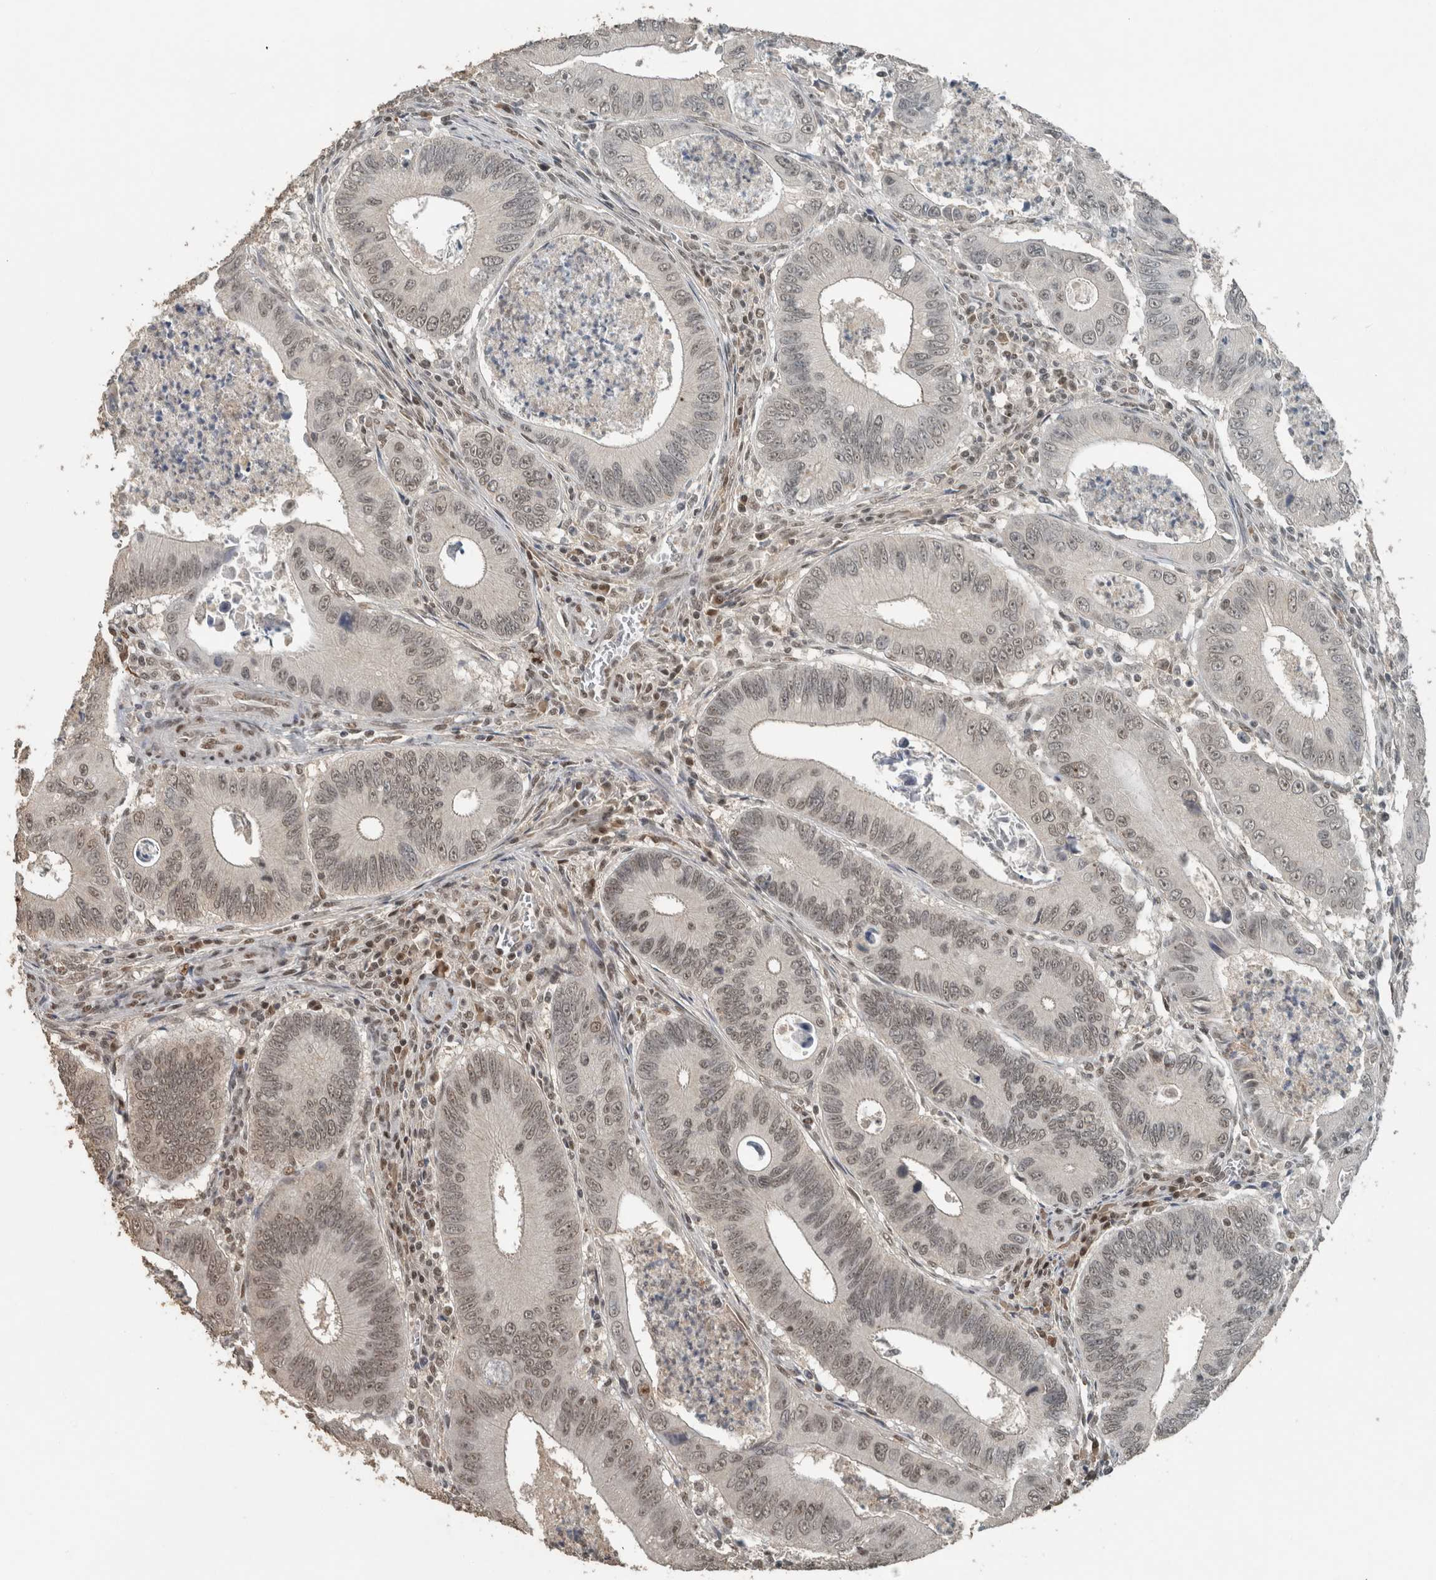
{"staining": {"intensity": "weak", "quantity": ">75%", "location": "nuclear"}, "tissue": "colorectal cancer", "cell_type": "Tumor cells", "image_type": "cancer", "snomed": [{"axis": "morphology", "description": "Inflammation, NOS"}, {"axis": "morphology", "description": "Adenocarcinoma, NOS"}, {"axis": "topography", "description": "Colon"}], "caption": "A histopathology image of colorectal cancer stained for a protein shows weak nuclear brown staining in tumor cells. (Brightfield microscopy of DAB IHC at high magnification).", "gene": "ZNF24", "patient": {"sex": "male", "age": 72}}